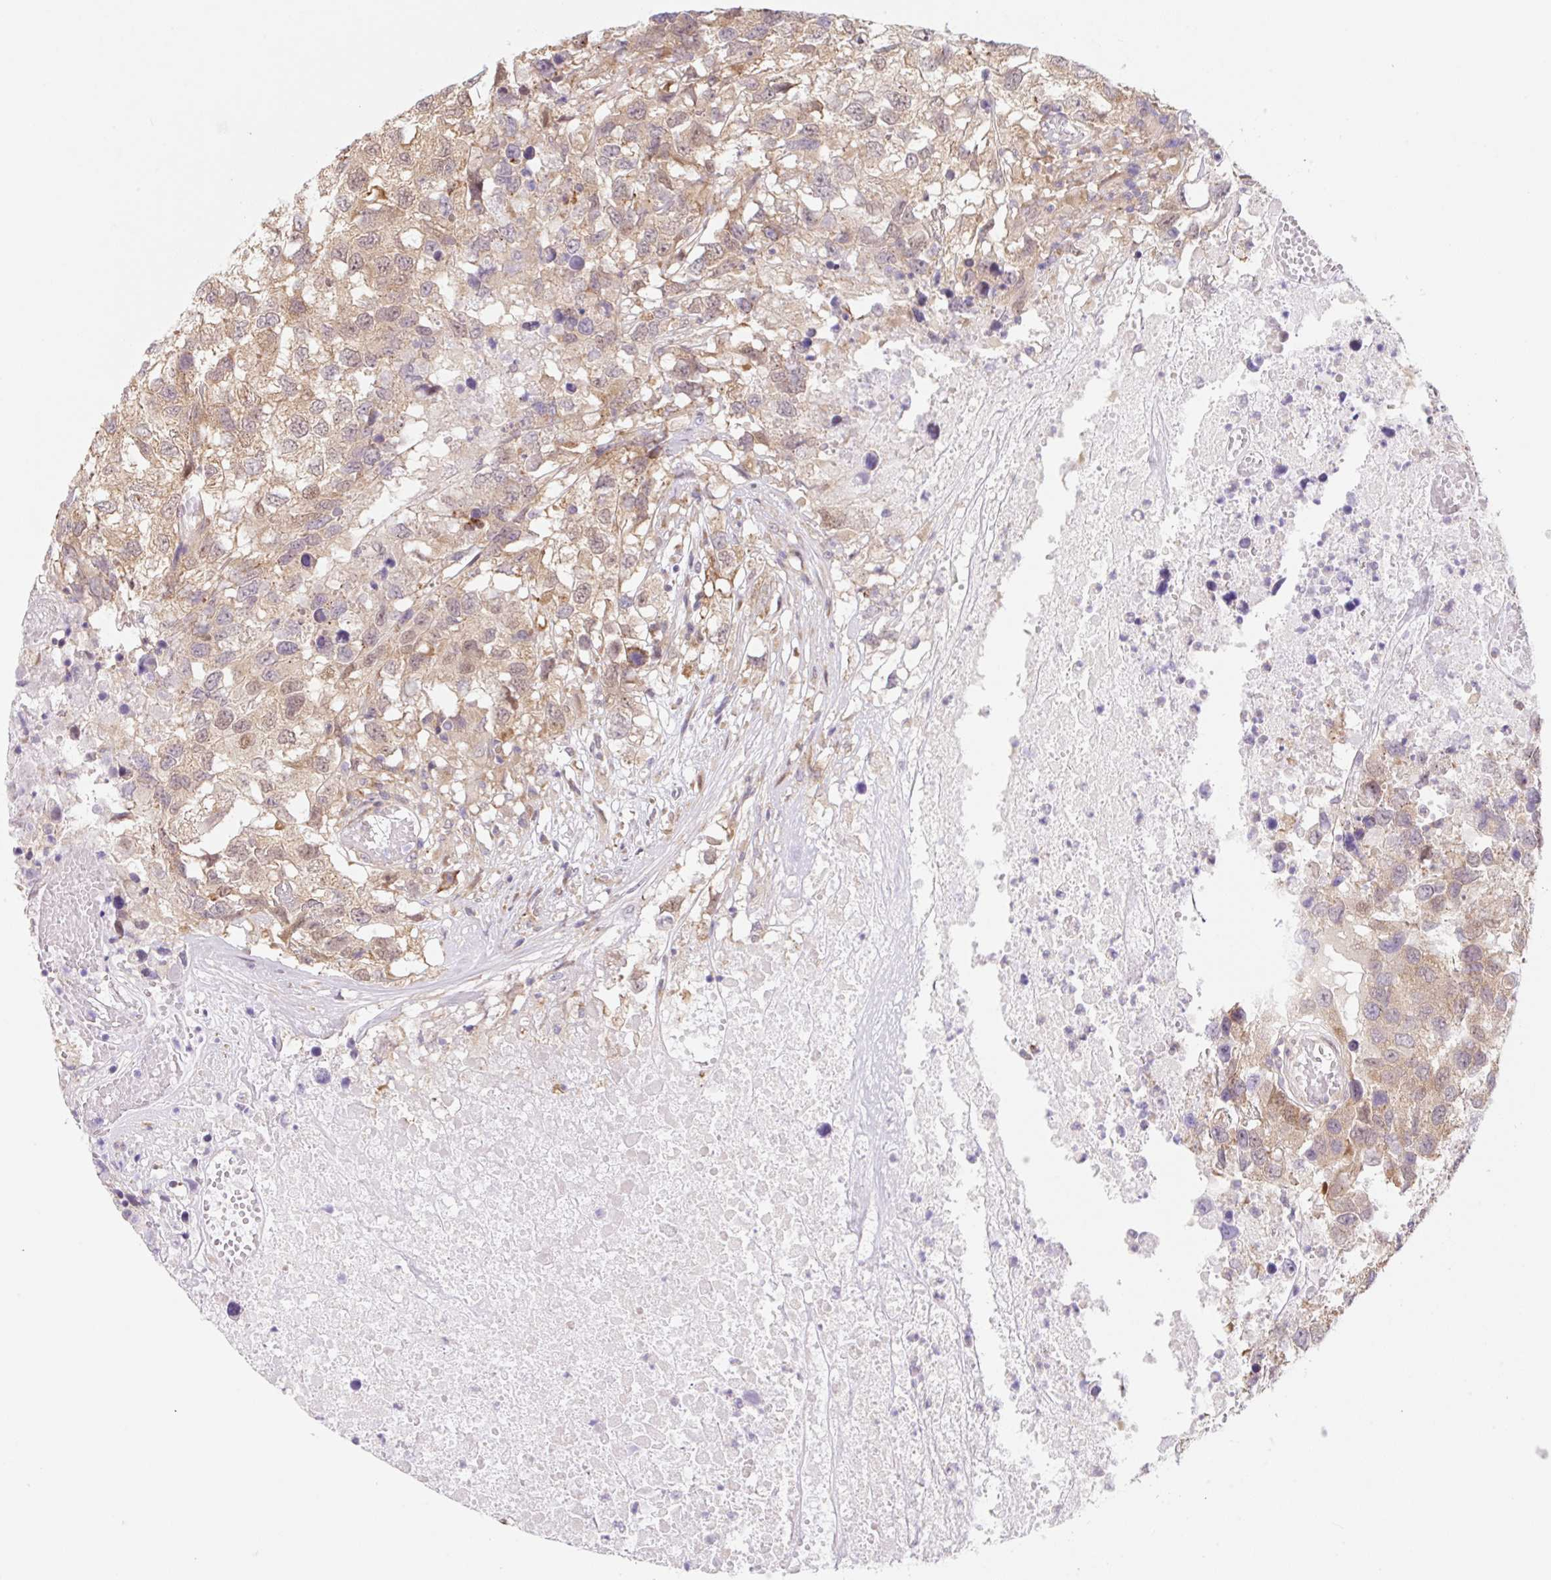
{"staining": {"intensity": "moderate", "quantity": ">75%", "location": "cytoplasmic/membranous,nuclear"}, "tissue": "testis cancer", "cell_type": "Tumor cells", "image_type": "cancer", "snomed": [{"axis": "morphology", "description": "Carcinoma, Embryonal, NOS"}, {"axis": "topography", "description": "Testis"}], "caption": "Testis cancer stained with immunohistochemistry displays moderate cytoplasmic/membranous and nuclear positivity in approximately >75% of tumor cells. The staining is performed using DAB brown chromogen to label protein expression. The nuclei are counter-stained blue using hematoxylin.", "gene": "TBPL2", "patient": {"sex": "male", "age": 83}}